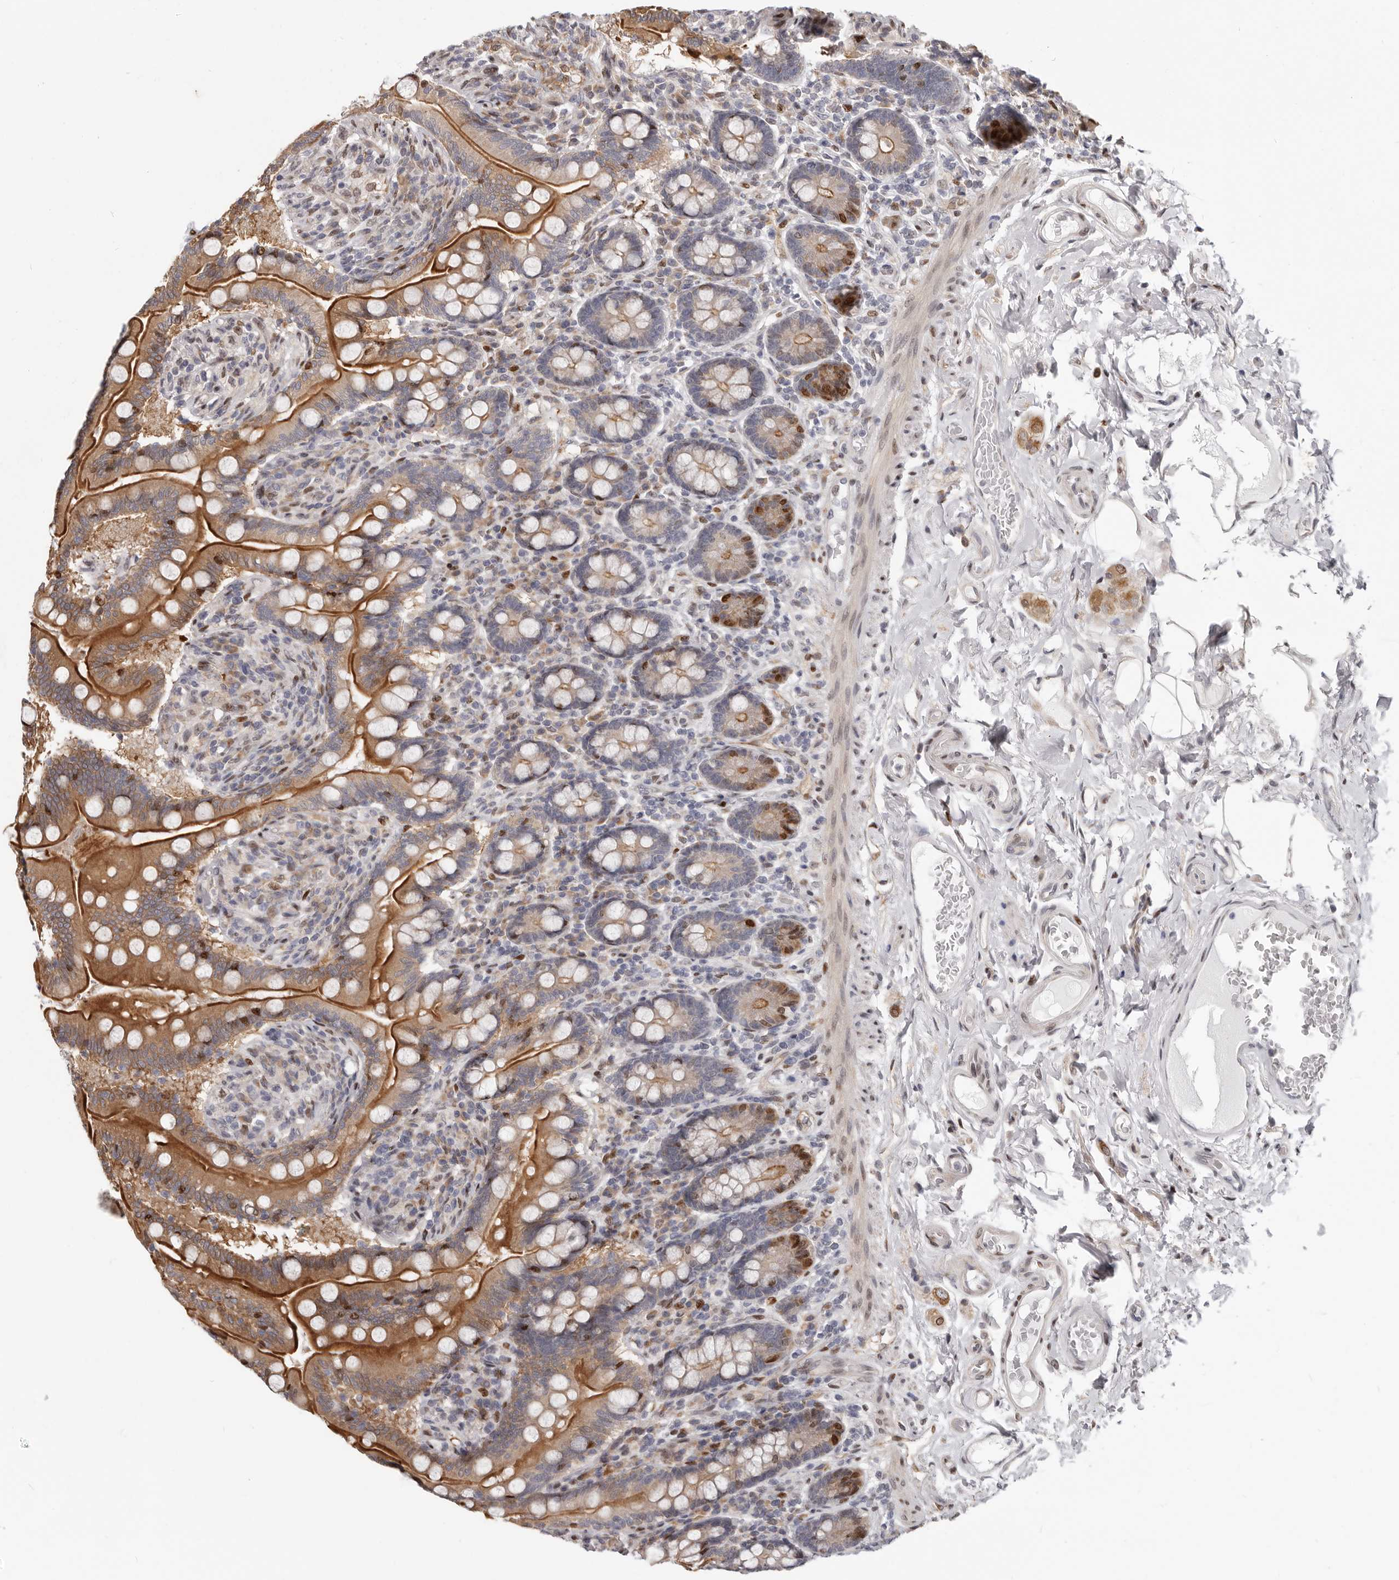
{"staining": {"intensity": "strong", "quantity": "25%-75%", "location": "cytoplasmic/membranous,nuclear"}, "tissue": "small intestine", "cell_type": "Glandular cells", "image_type": "normal", "snomed": [{"axis": "morphology", "description": "Normal tissue, NOS"}, {"axis": "topography", "description": "Small intestine"}], "caption": "A high-resolution photomicrograph shows IHC staining of normal small intestine, which demonstrates strong cytoplasmic/membranous,nuclear positivity in about 25%-75% of glandular cells. The protein of interest is stained brown, and the nuclei are stained in blue (DAB (3,3'-diaminobenzidine) IHC with brightfield microscopy, high magnification).", "gene": "SRP19", "patient": {"sex": "female", "age": 64}}